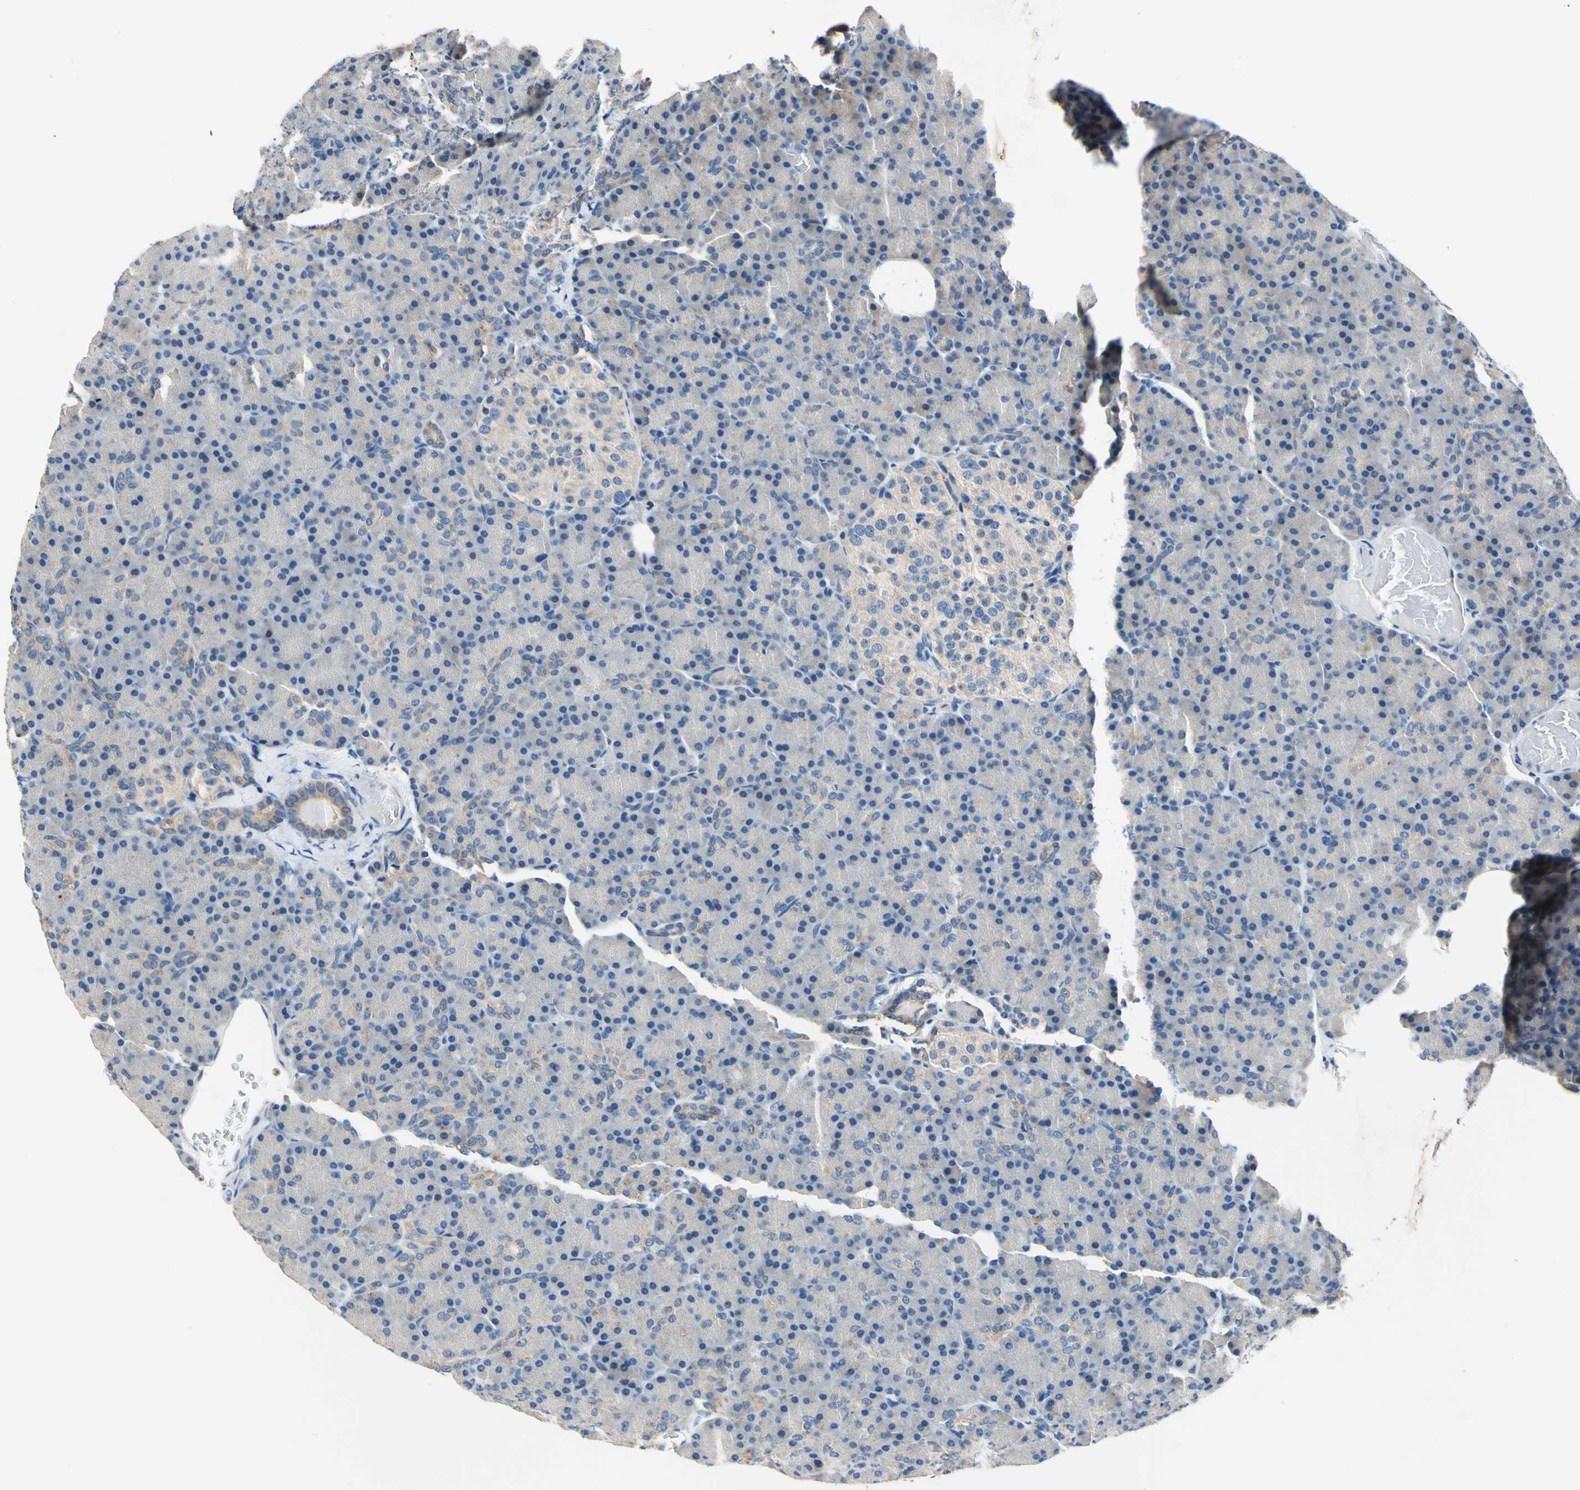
{"staining": {"intensity": "weak", "quantity": ">75%", "location": "cytoplasmic/membranous"}, "tissue": "pancreas", "cell_type": "Exocrine glandular cells", "image_type": "normal", "snomed": [{"axis": "morphology", "description": "Normal tissue, NOS"}, {"axis": "topography", "description": "Pancreas"}], "caption": "Protein expression analysis of normal human pancreas reveals weak cytoplasmic/membranous expression in about >75% of exocrine glandular cells.", "gene": "RASD2", "patient": {"sex": "female", "age": 43}}